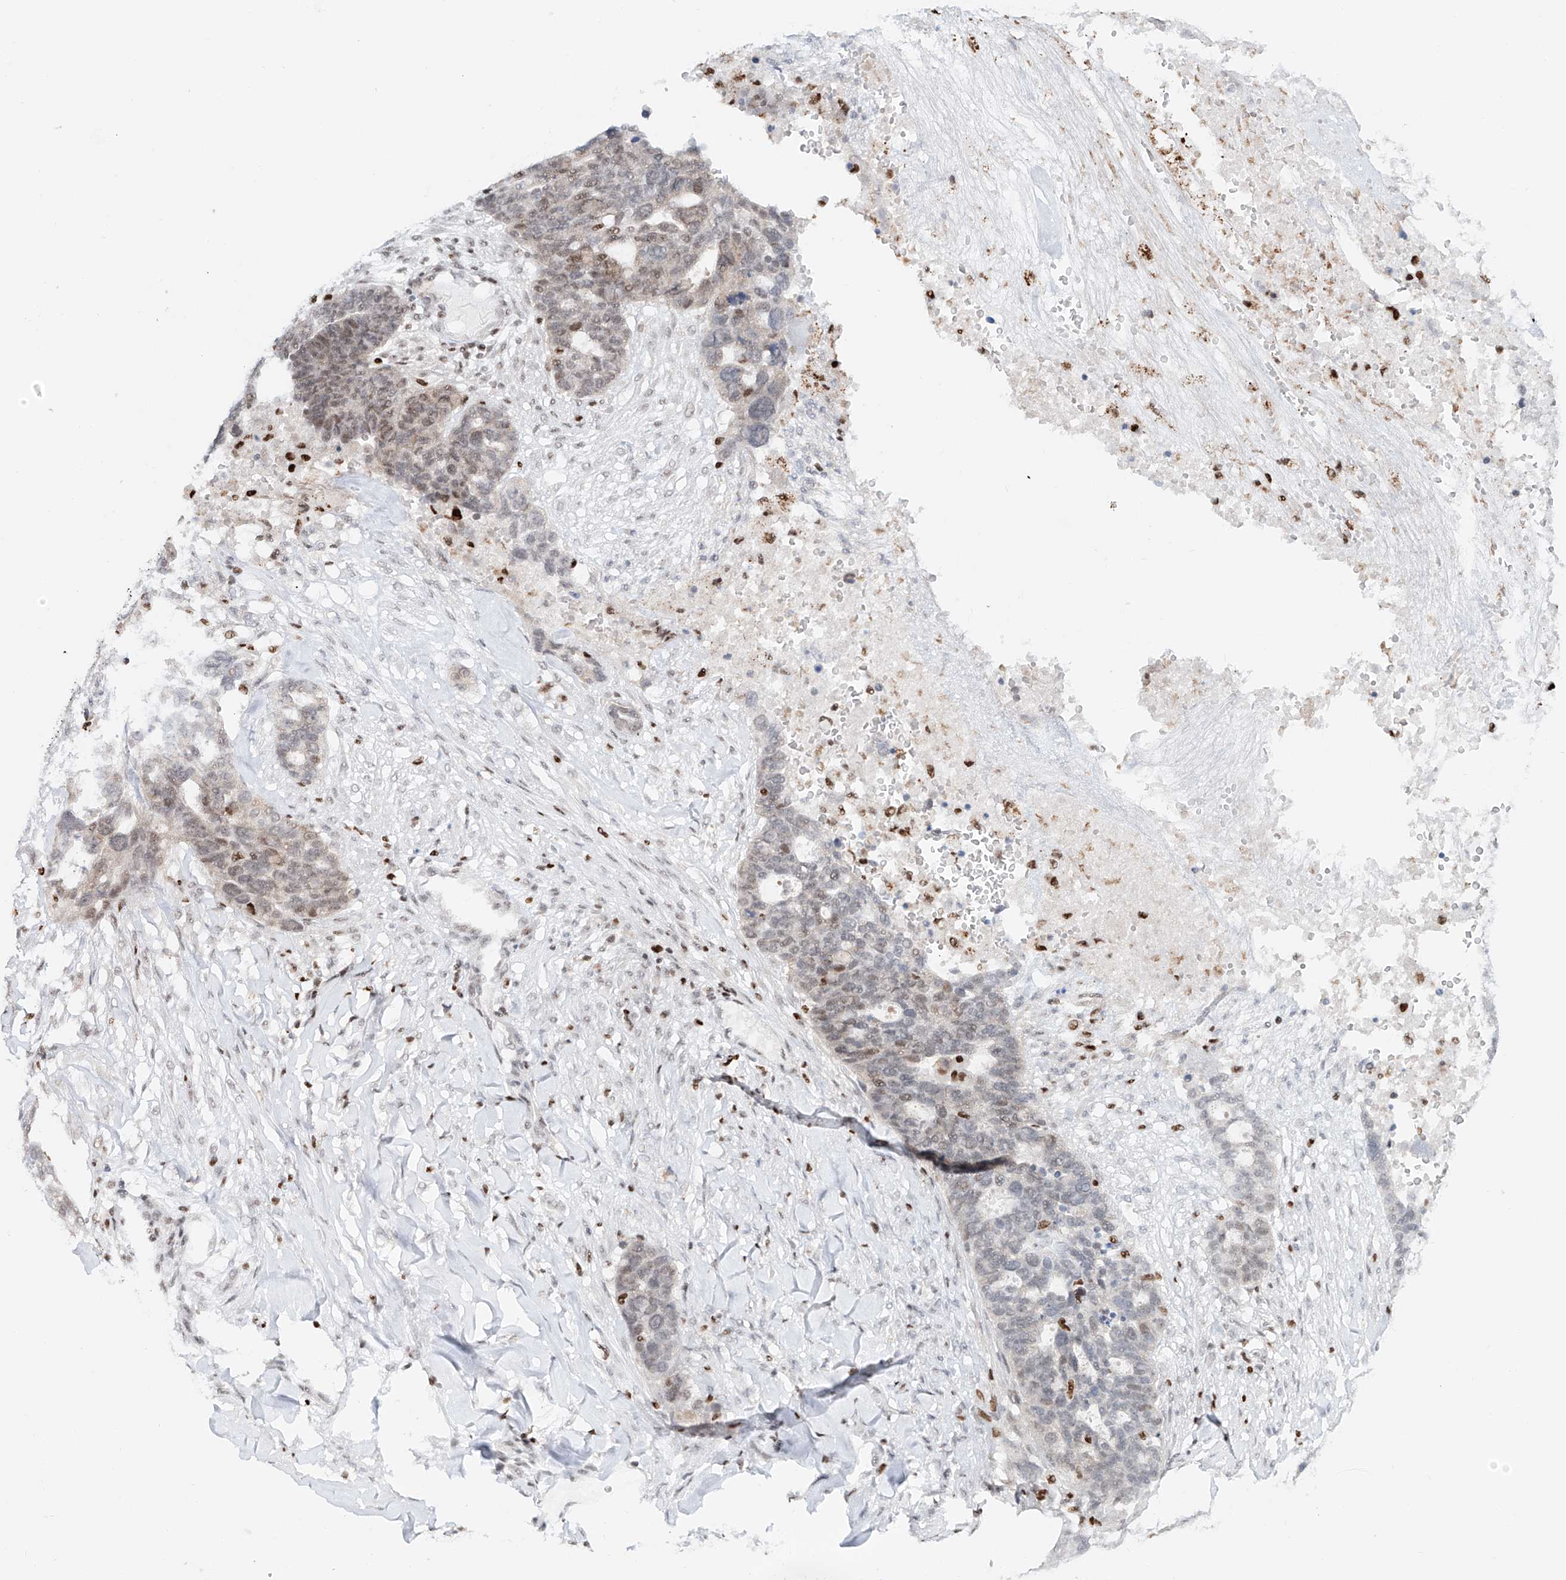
{"staining": {"intensity": "weak", "quantity": "<25%", "location": "nuclear"}, "tissue": "ovarian cancer", "cell_type": "Tumor cells", "image_type": "cancer", "snomed": [{"axis": "morphology", "description": "Cystadenocarcinoma, serous, NOS"}, {"axis": "topography", "description": "Ovary"}], "caption": "A histopathology image of ovarian cancer (serous cystadenocarcinoma) stained for a protein demonstrates no brown staining in tumor cells. (DAB (3,3'-diaminobenzidine) IHC, high magnification).", "gene": "DZIP1L", "patient": {"sex": "female", "age": 59}}